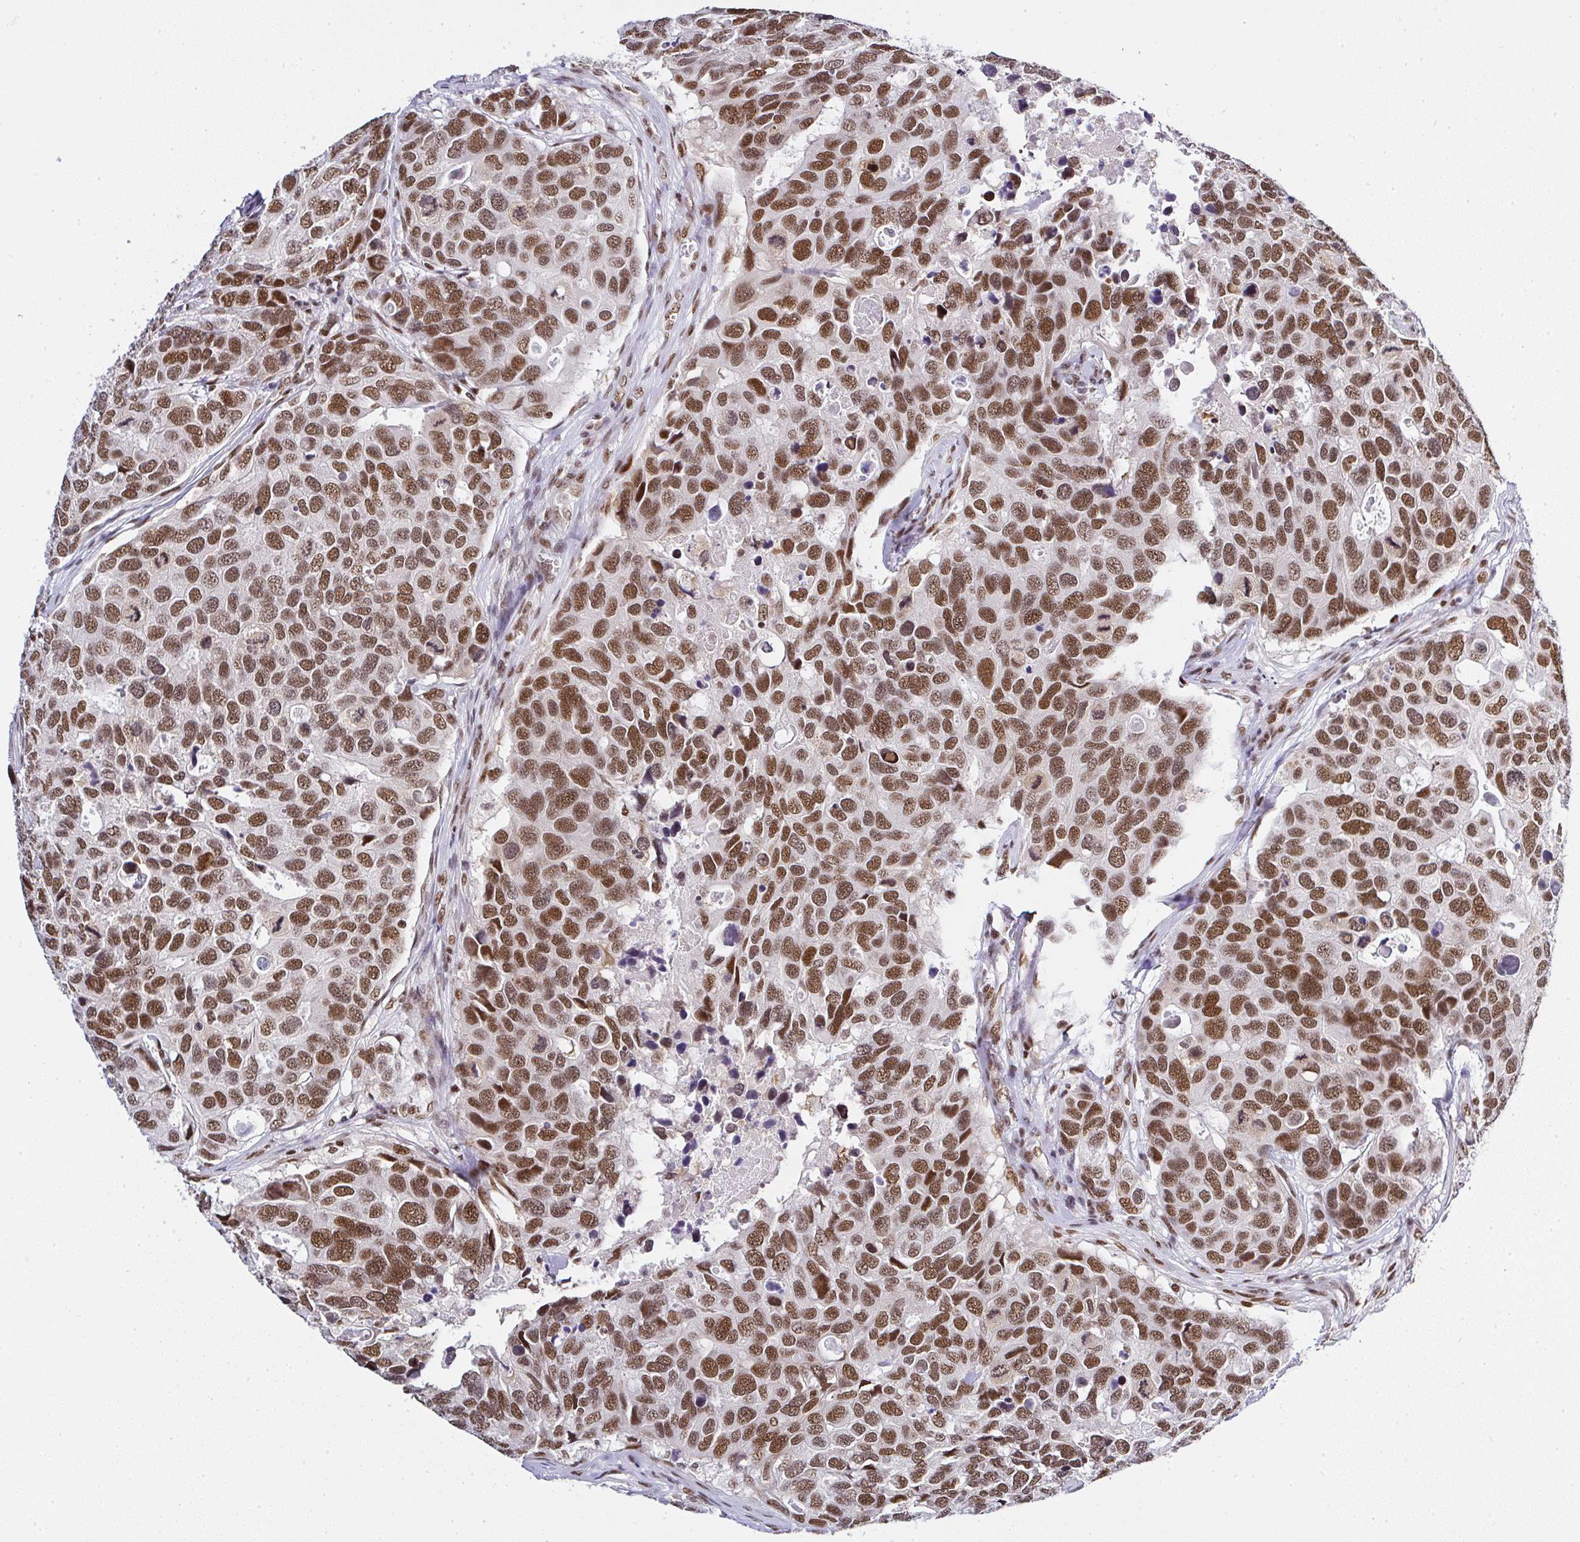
{"staining": {"intensity": "moderate", "quantity": ">75%", "location": "nuclear"}, "tissue": "breast cancer", "cell_type": "Tumor cells", "image_type": "cancer", "snomed": [{"axis": "morphology", "description": "Duct carcinoma"}, {"axis": "topography", "description": "Breast"}], "caption": "A brown stain shows moderate nuclear positivity of a protein in human invasive ductal carcinoma (breast) tumor cells. (Stains: DAB (3,3'-diaminobenzidine) in brown, nuclei in blue, Microscopy: brightfield microscopy at high magnification).", "gene": "DR1", "patient": {"sex": "female", "age": 83}}